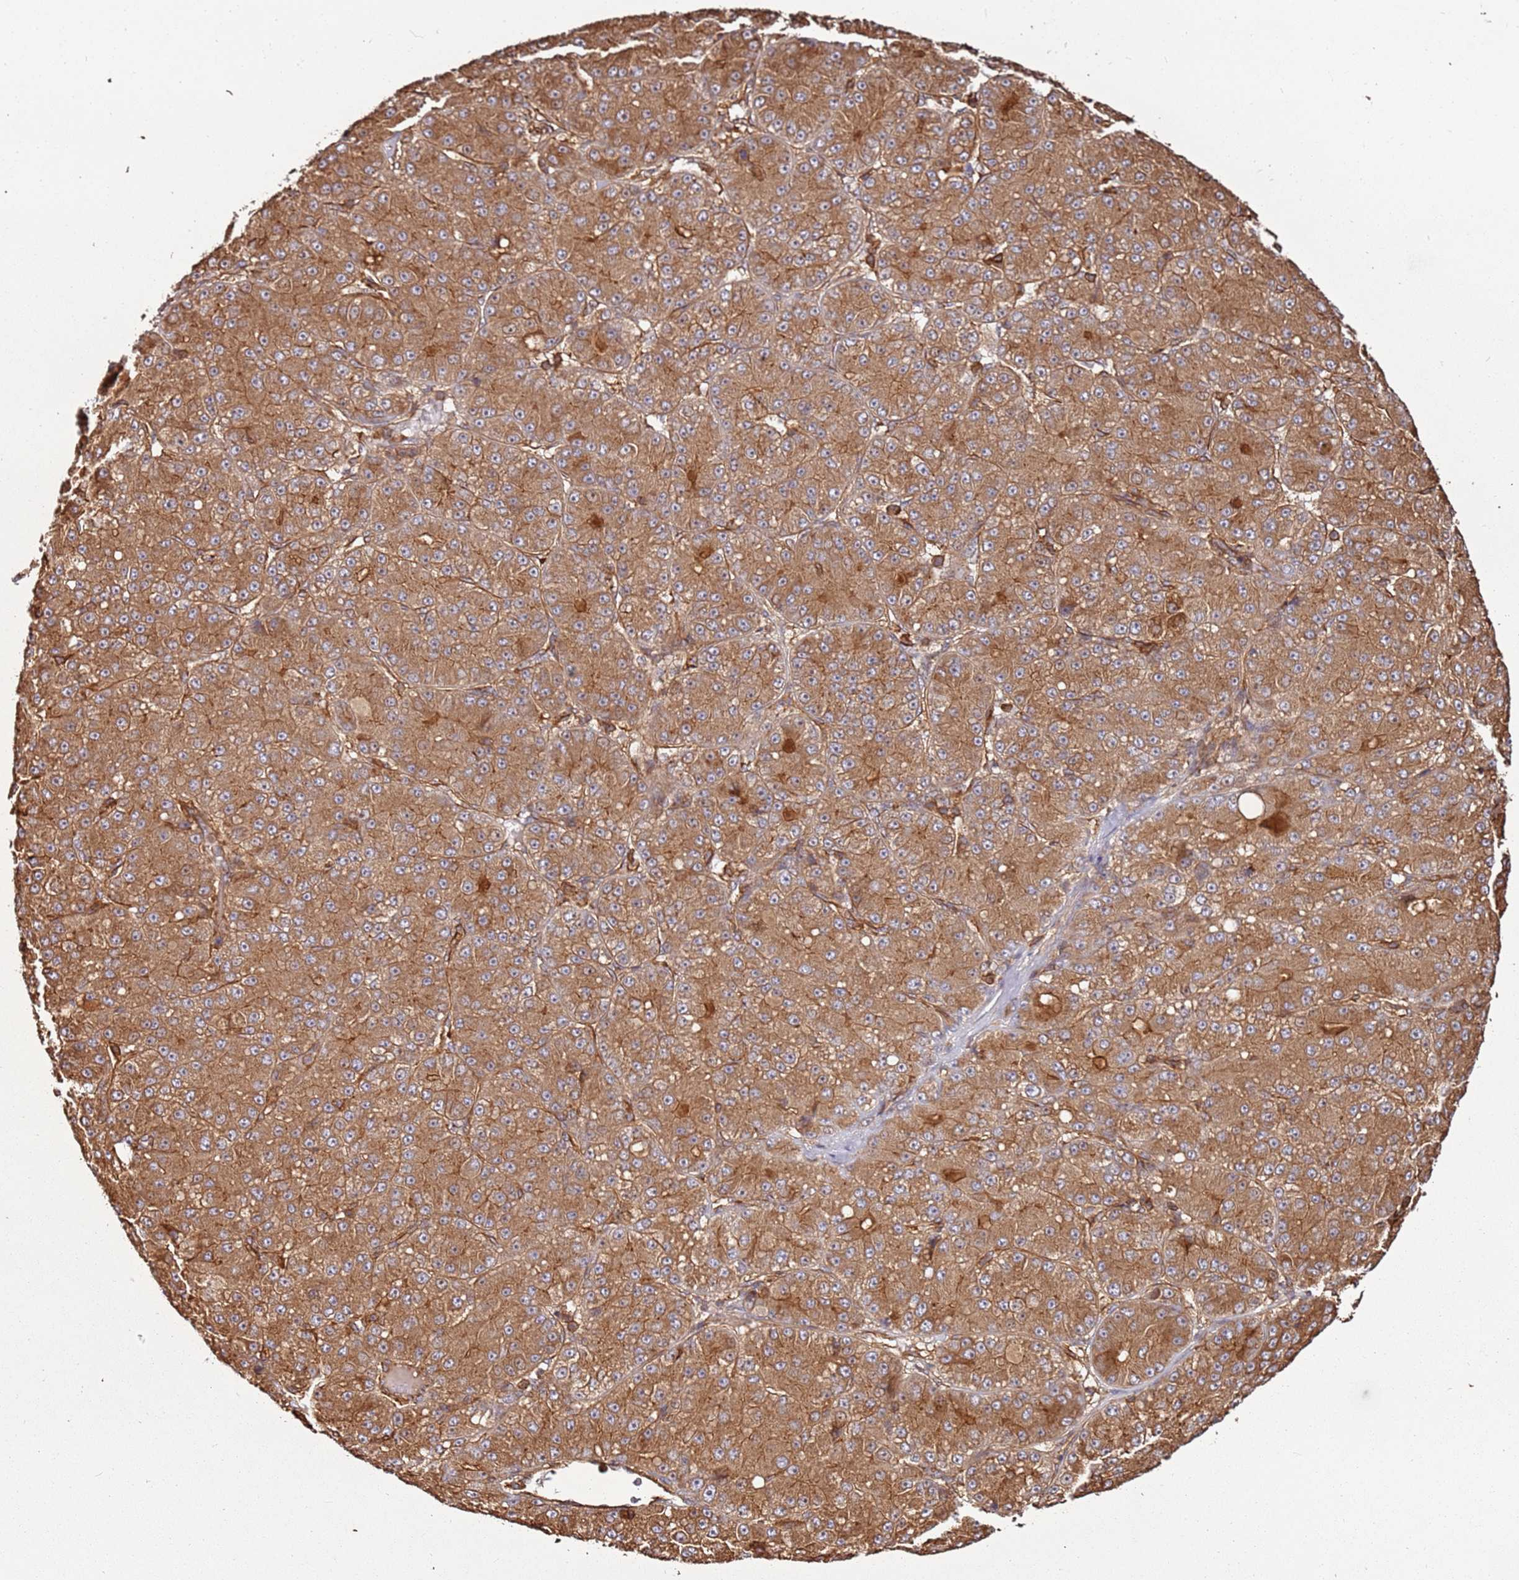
{"staining": {"intensity": "strong", "quantity": ">75%", "location": "cytoplasmic/membranous"}, "tissue": "liver cancer", "cell_type": "Tumor cells", "image_type": "cancer", "snomed": [{"axis": "morphology", "description": "Carcinoma, Hepatocellular, NOS"}, {"axis": "topography", "description": "Liver"}], "caption": "Liver cancer stained with DAB (3,3'-diaminobenzidine) IHC shows high levels of strong cytoplasmic/membranous staining in about >75% of tumor cells.", "gene": "ACVR2A", "patient": {"sex": "male", "age": 67}}